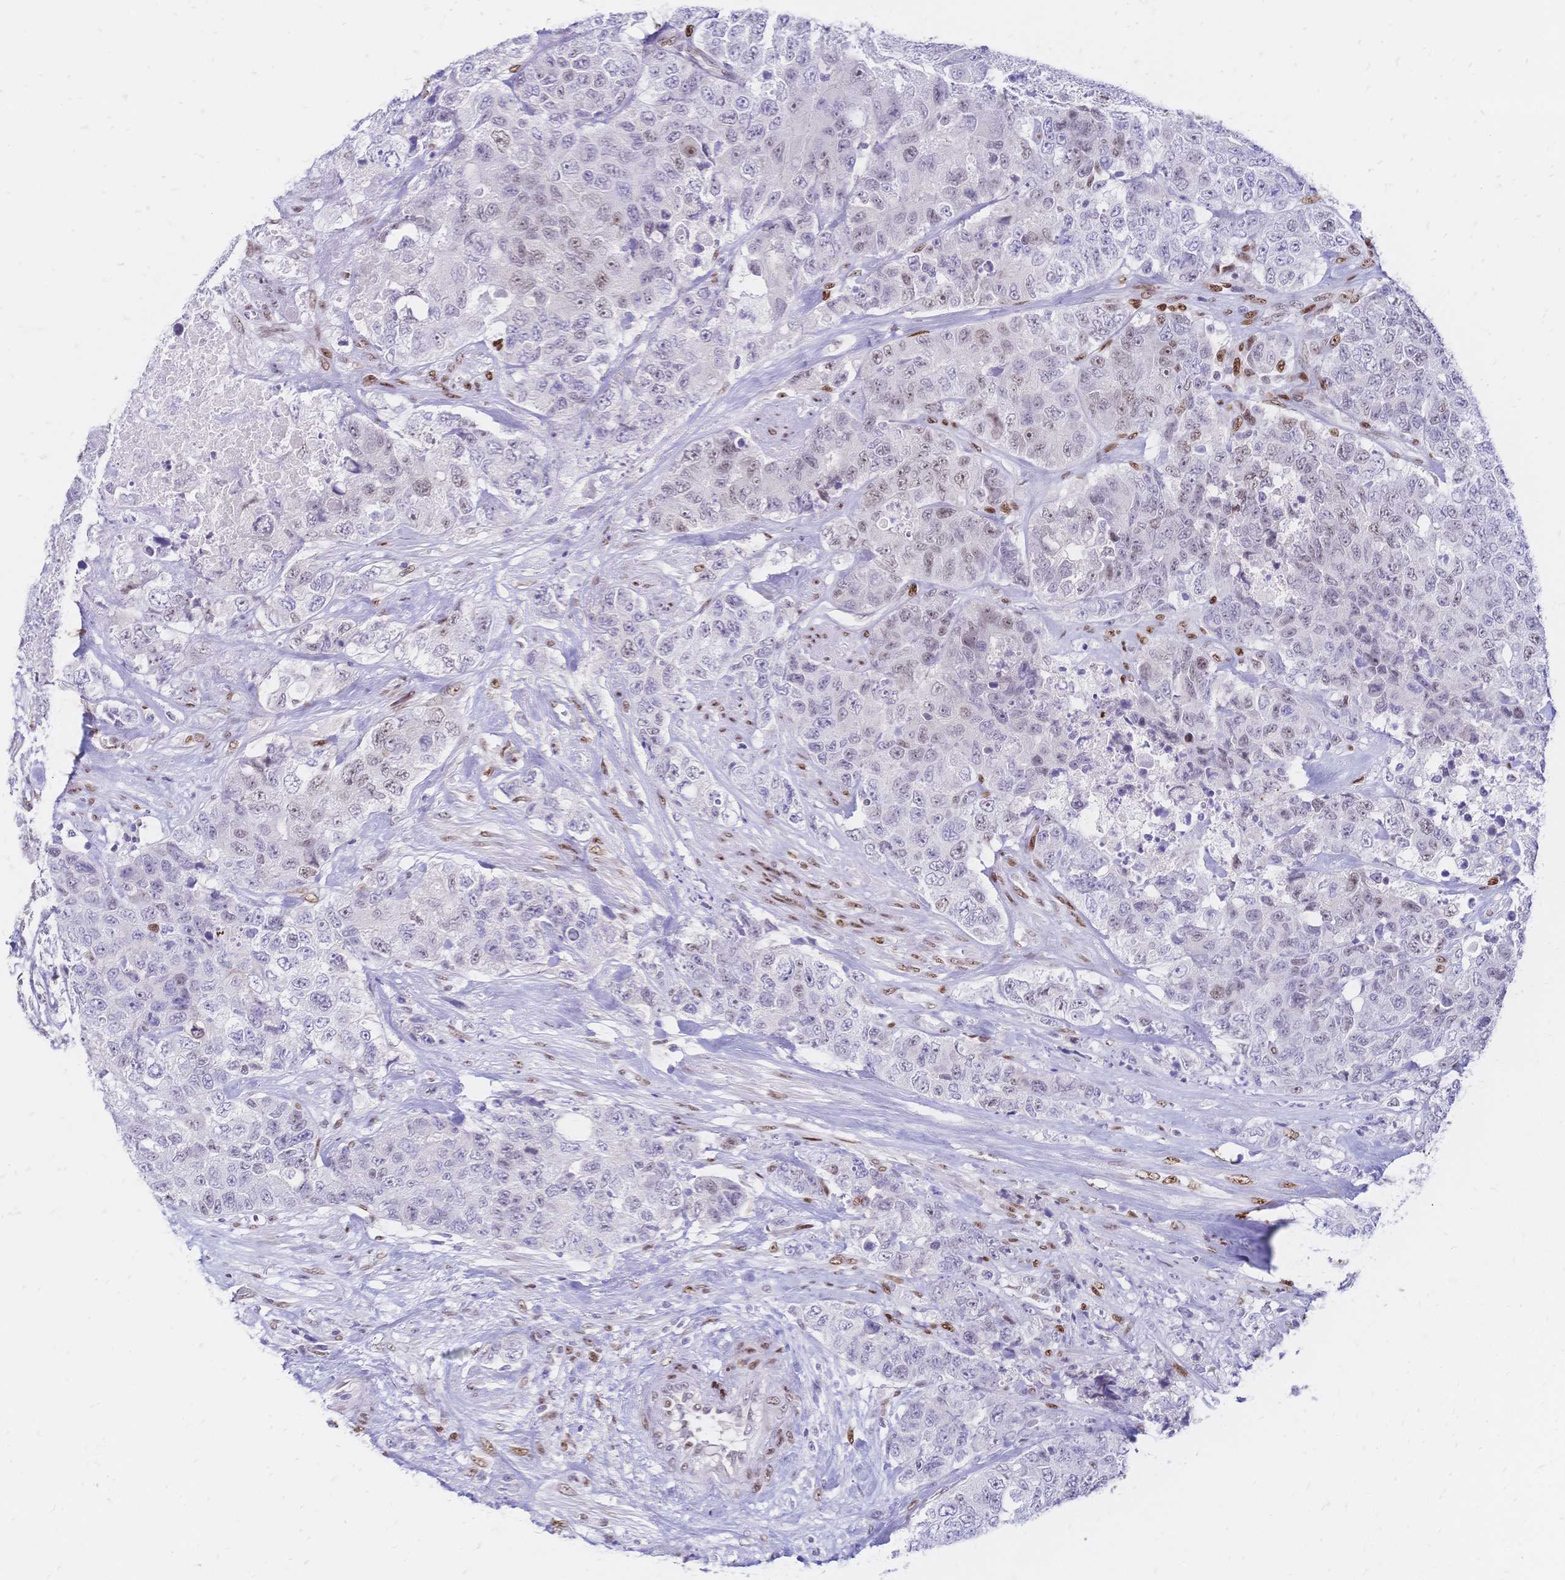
{"staining": {"intensity": "moderate", "quantity": "<25%", "location": "nuclear"}, "tissue": "urothelial cancer", "cell_type": "Tumor cells", "image_type": "cancer", "snomed": [{"axis": "morphology", "description": "Urothelial carcinoma, High grade"}, {"axis": "topography", "description": "Urinary bladder"}], "caption": "Human urothelial cancer stained for a protein (brown) demonstrates moderate nuclear positive staining in approximately <25% of tumor cells.", "gene": "NFIC", "patient": {"sex": "female", "age": 78}}